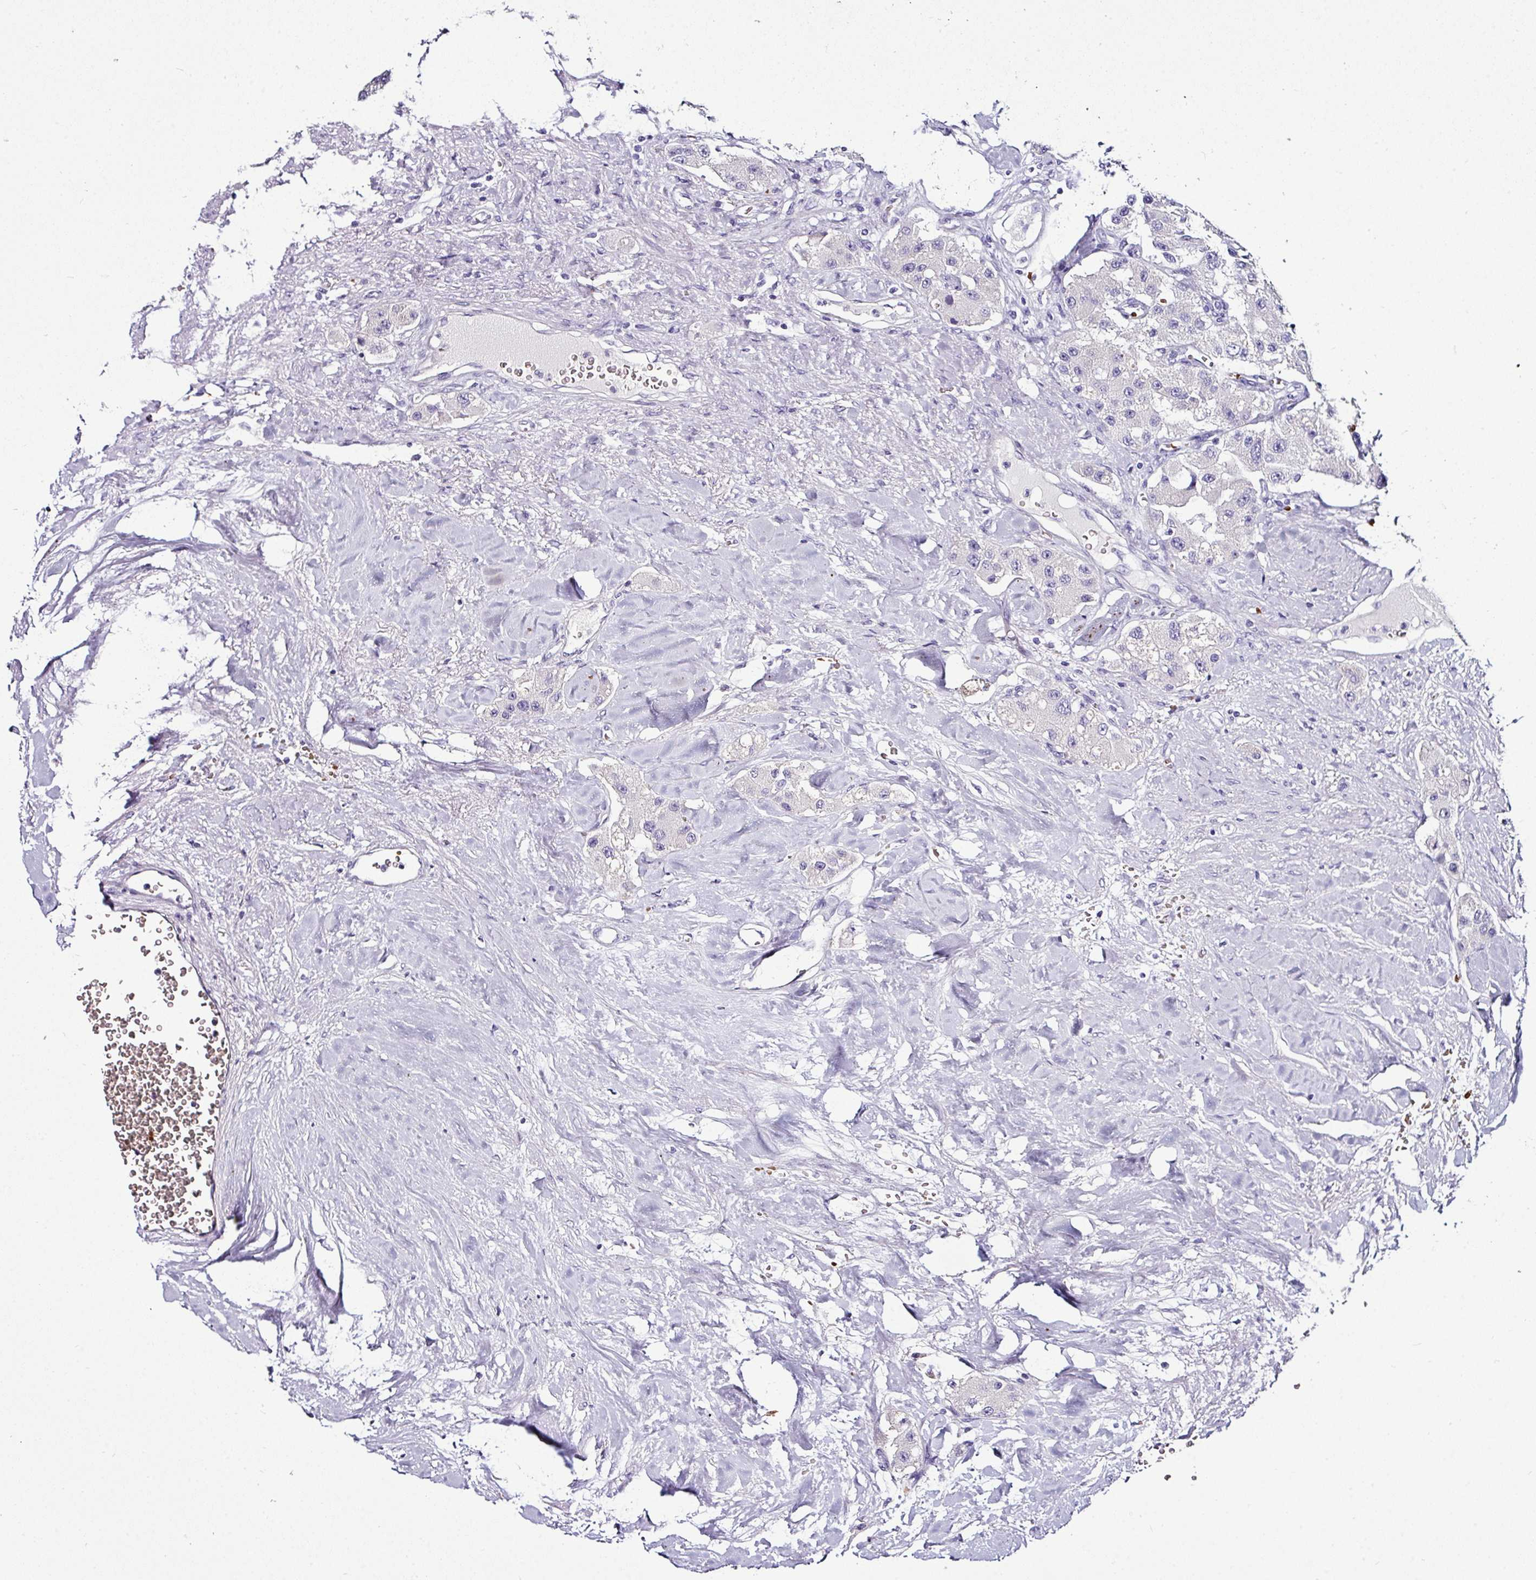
{"staining": {"intensity": "negative", "quantity": "none", "location": "none"}, "tissue": "carcinoid", "cell_type": "Tumor cells", "image_type": "cancer", "snomed": [{"axis": "morphology", "description": "Carcinoid, malignant, NOS"}, {"axis": "topography", "description": "Pancreas"}], "caption": "This photomicrograph is of carcinoid stained with immunohistochemistry (IHC) to label a protein in brown with the nuclei are counter-stained blue. There is no expression in tumor cells.", "gene": "NAPSA", "patient": {"sex": "male", "age": 41}}